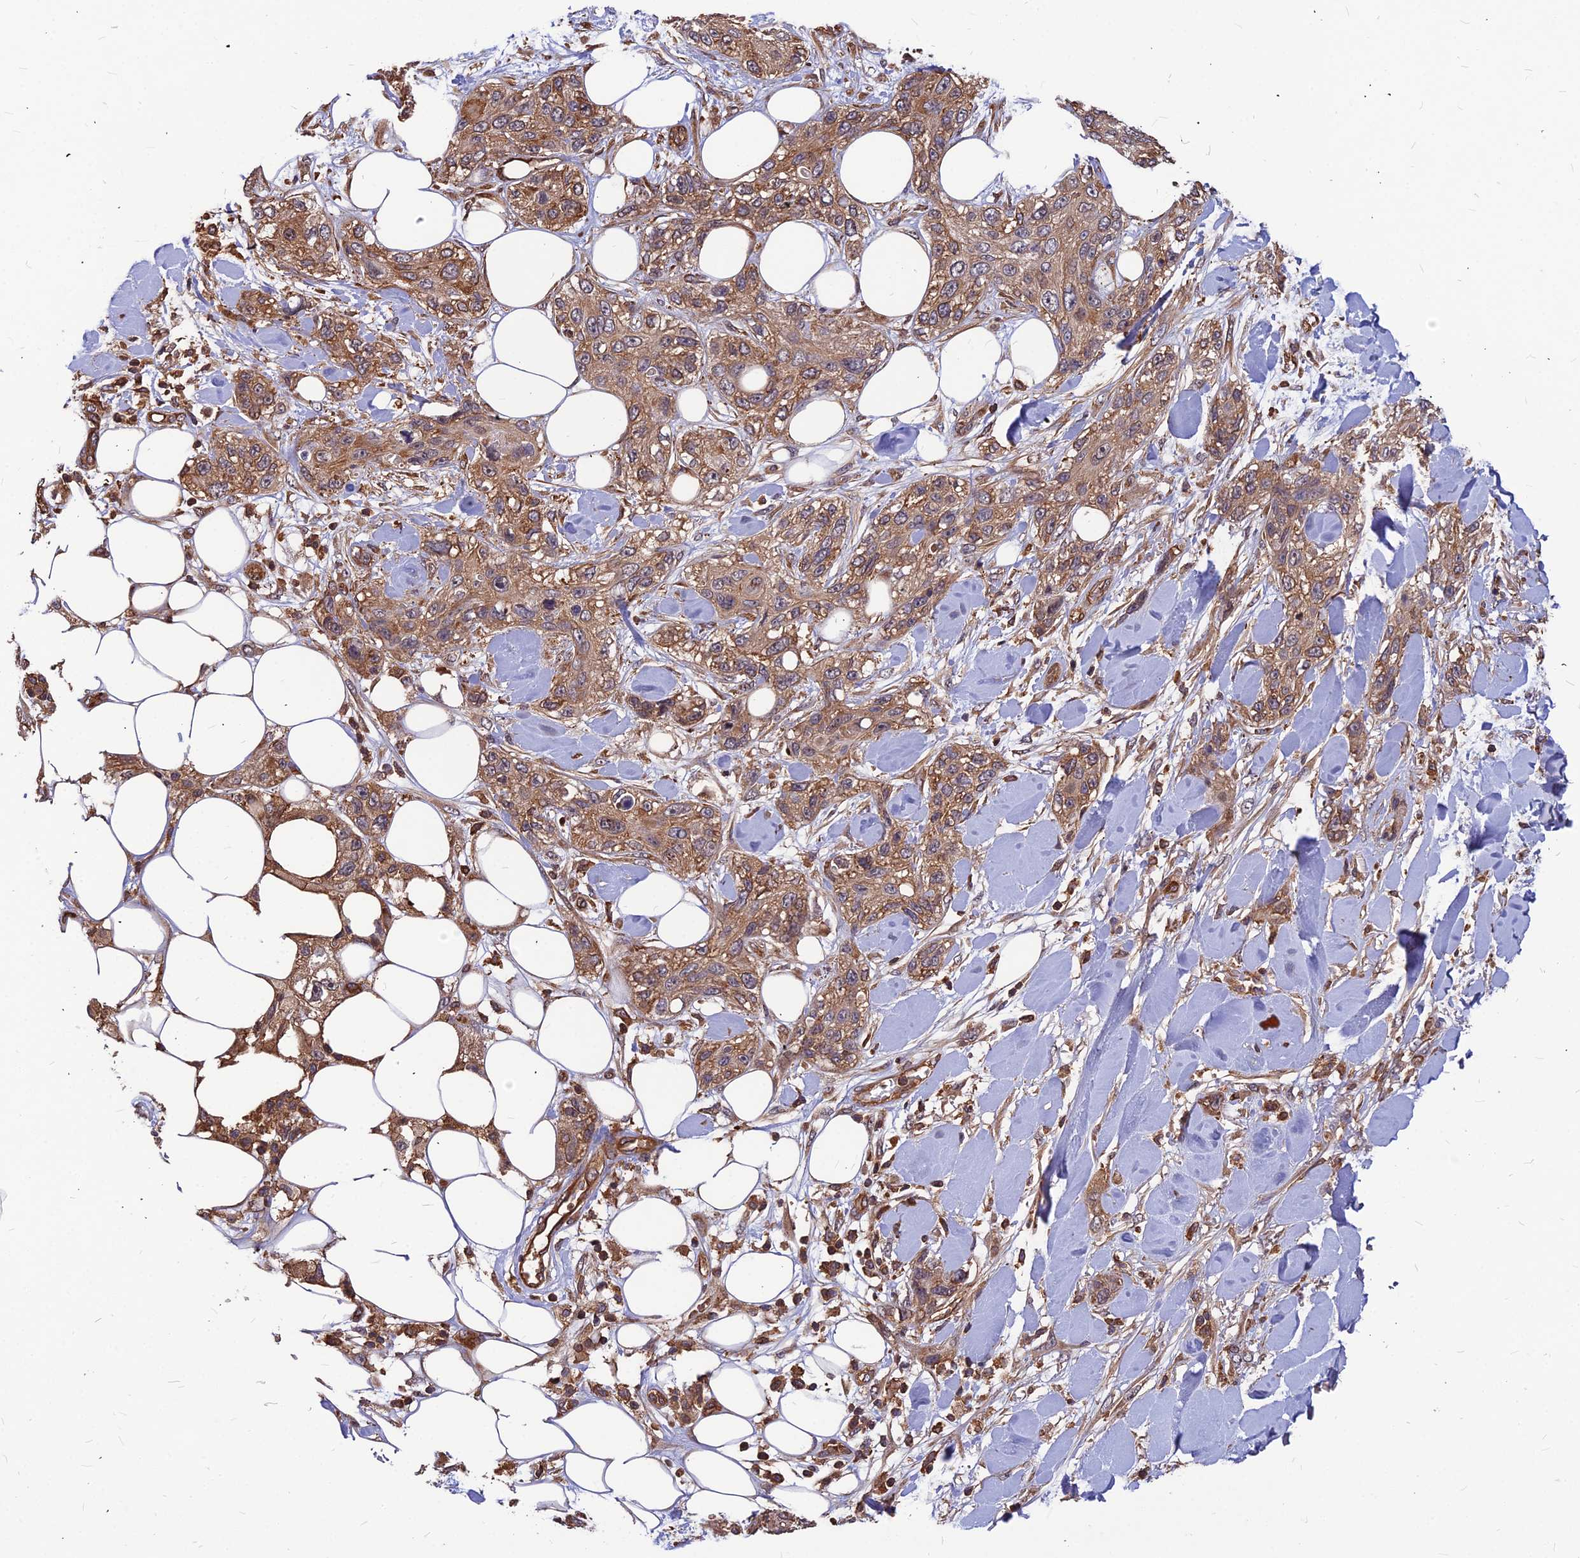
{"staining": {"intensity": "moderate", "quantity": ">75%", "location": "cytoplasmic/membranous"}, "tissue": "skin cancer", "cell_type": "Tumor cells", "image_type": "cancer", "snomed": [{"axis": "morphology", "description": "Normal tissue, NOS"}, {"axis": "morphology", "description": "Squamous cell carcinoma, NOS"}, {"axis": "topography", "description": "Skin"}], "caption": "Immunohistochemical staining of skin squamous cell carcinoma demonstrates medium levels of moderate cytoplasmic/membranous positivity in about >75% of tumor cells.", "gene": "ZNF467", "patient": {"sex": "male", "age": 72}}